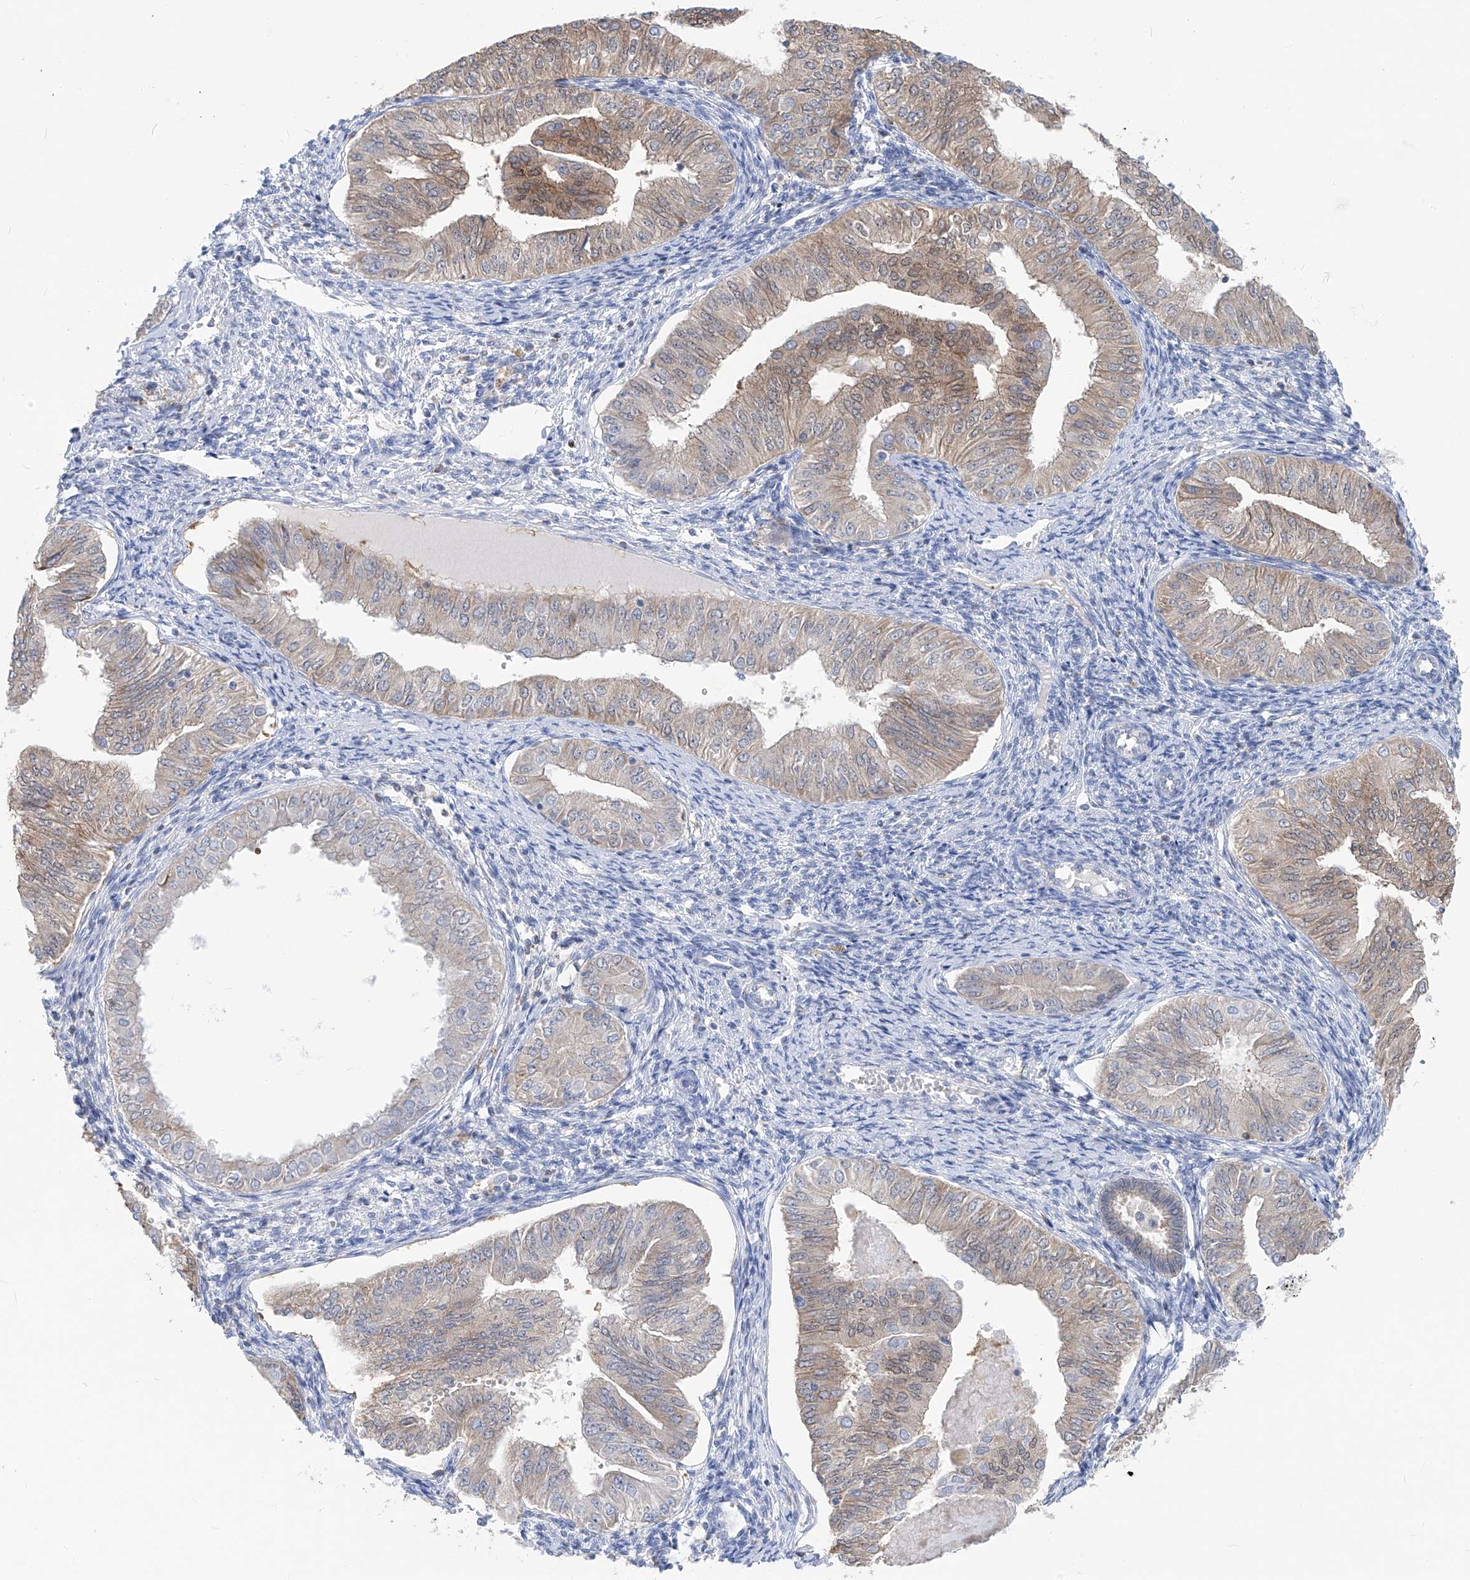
{"staining": {"intensity": "moderate", "quantity": "<25%", "location": "cytoplasmic/membranous"}, "tissue": "endometrial cancer", "cell_type": "Tumor cells", "image_type": "cancer", "snomed": [{"axis": "morphology", "description": "Normal tissue, NOS"}, {"axis": "morphology", "description": "Adenocarcinoma, NOS"}, {"axis": "topography", "description": "Endometrium"}], "caption": "This is an image of IHC staining of endometrial cancer, which shows moderate expression in the cytoplasmic/membranous of tumor cells.", "gene": "UFL1", "patient": {"sex": "female", "age": 53}}